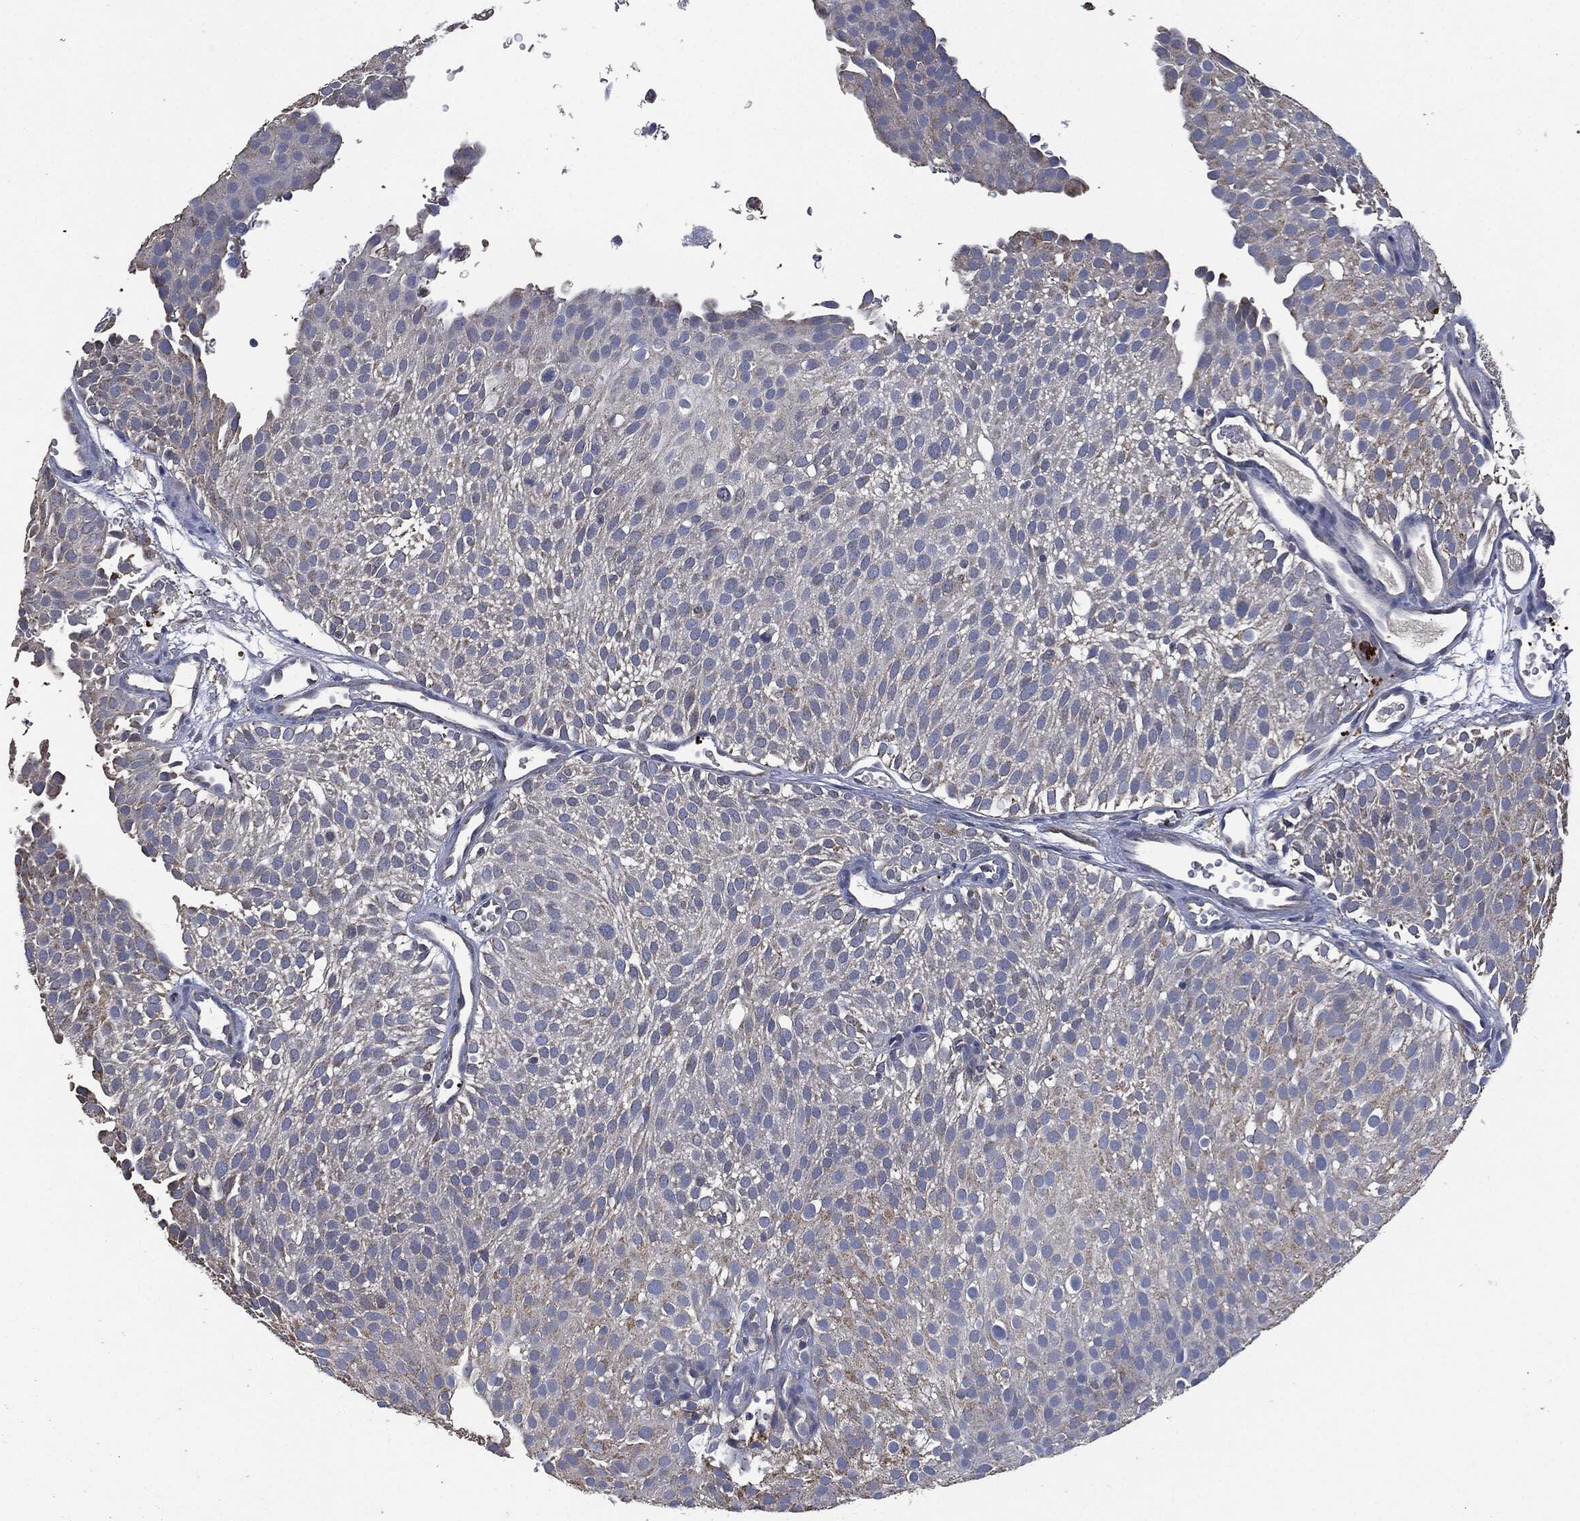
{"staining": {"intensity": "weak", "quantity": "<25%", "location": "cytoplasmic/membranous"}, "tissue": "urothelial cancer", "cell_type": "Tumor cells", "image_type": "cancer", "snomed": [{"axis": "morphology", "description": "Urothelial carcinoma, Low grade"}, {"axis": "topography", "description": "Urinary bladder"}], "caption": "Urothelial cancer was stained to show a protein in brown. There is no significant expression in tumor cells.", "gene": "CD33", "patient": {"sex": "male", "age": 78}}